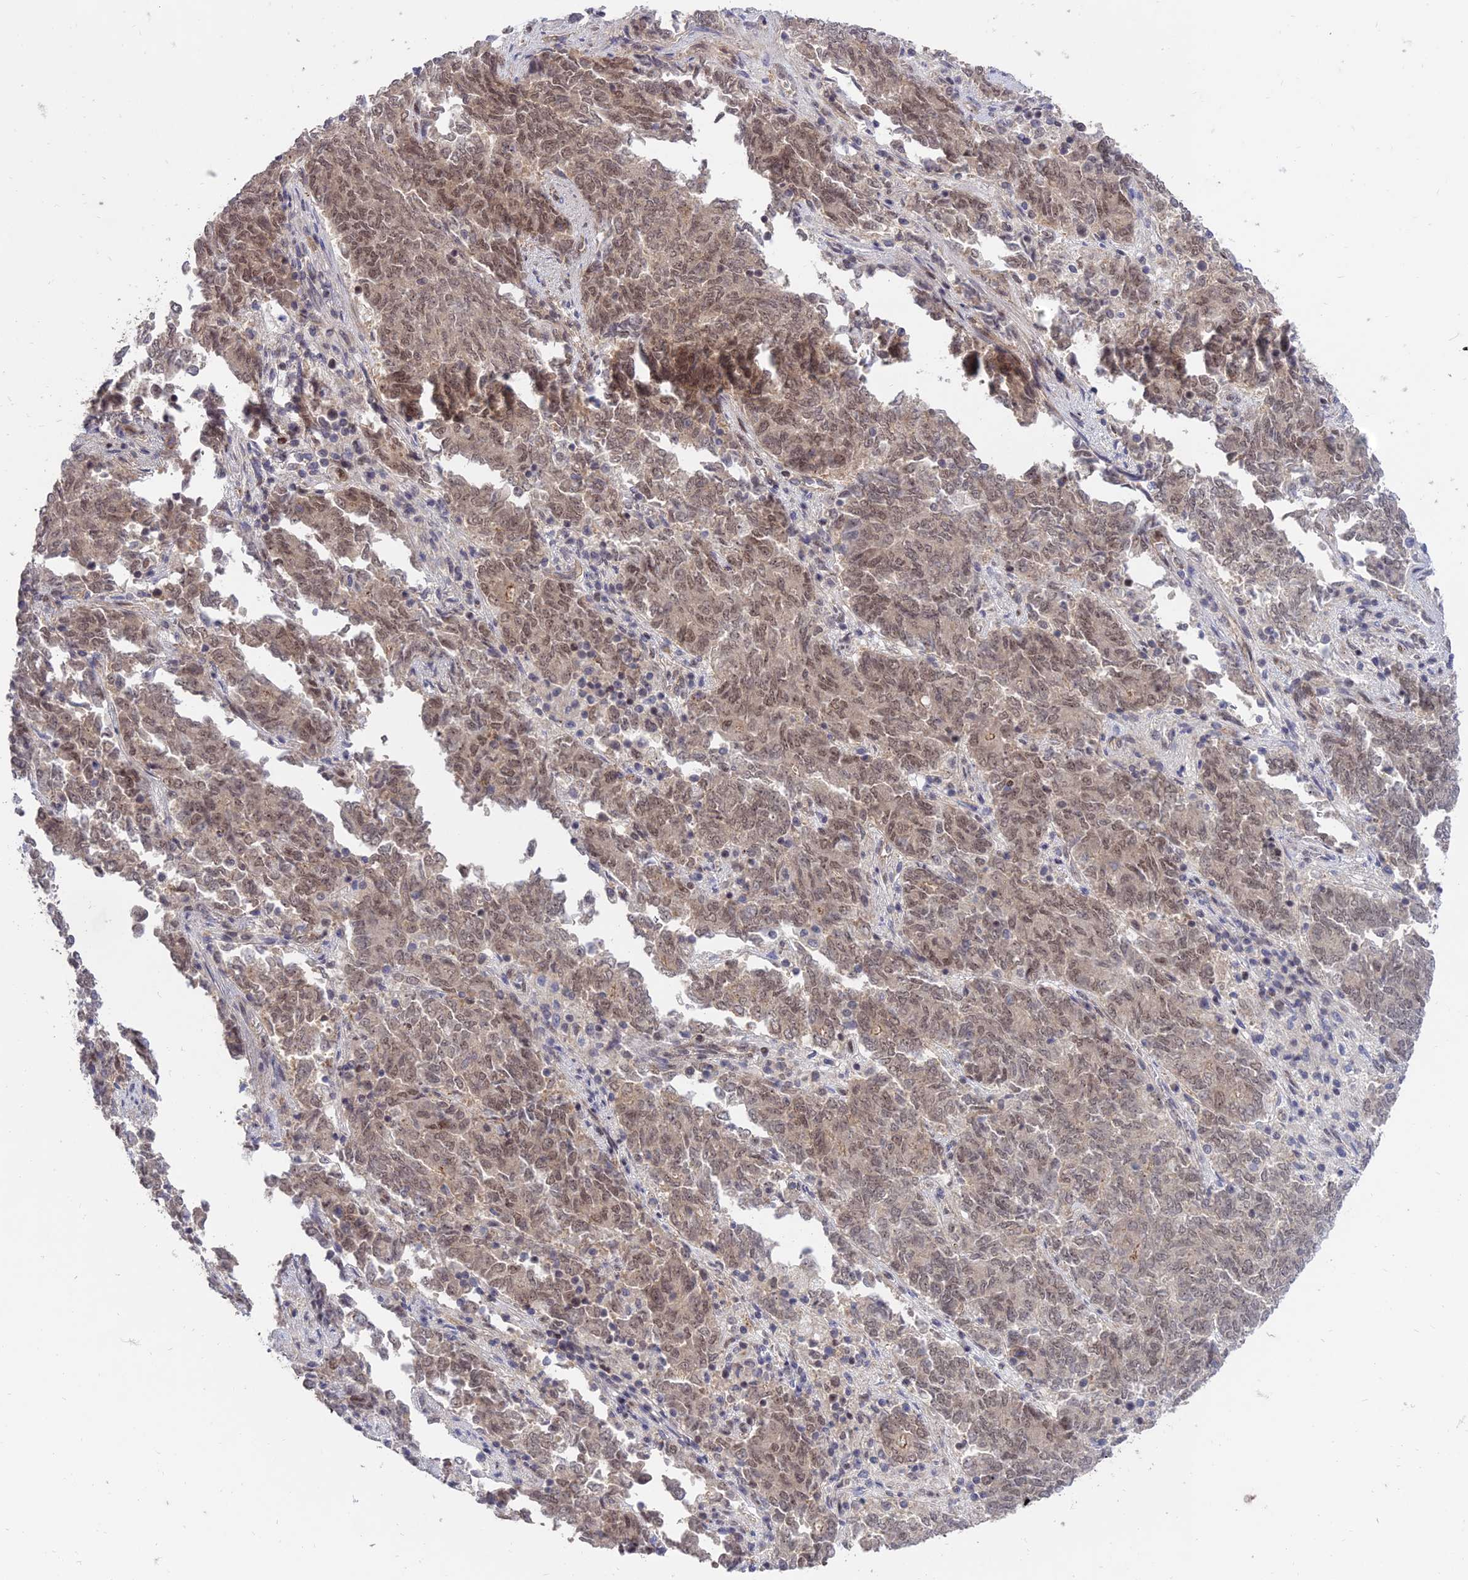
{"staining": {"intensity": "moderate", "quantity": ">75%", "location": "nuclear"}, "tissue": "endometrial cancer", "cell_type": "Tumor cells", "image_type": "cancer", "snomed": [{"axis": "morphology", "description": "Adenocarcinoma, NOS"}, {"axis": "topography", "description": "Endometrium"}], "caption": "Approximately >75% of tumor cells in human endometrial adenocarcinoma show moderate nuclear protein positivity as visualized by brown immunohistochemical staining.", "gene": "ZNF85", "patient": {"sex": "female", "age": 80}}